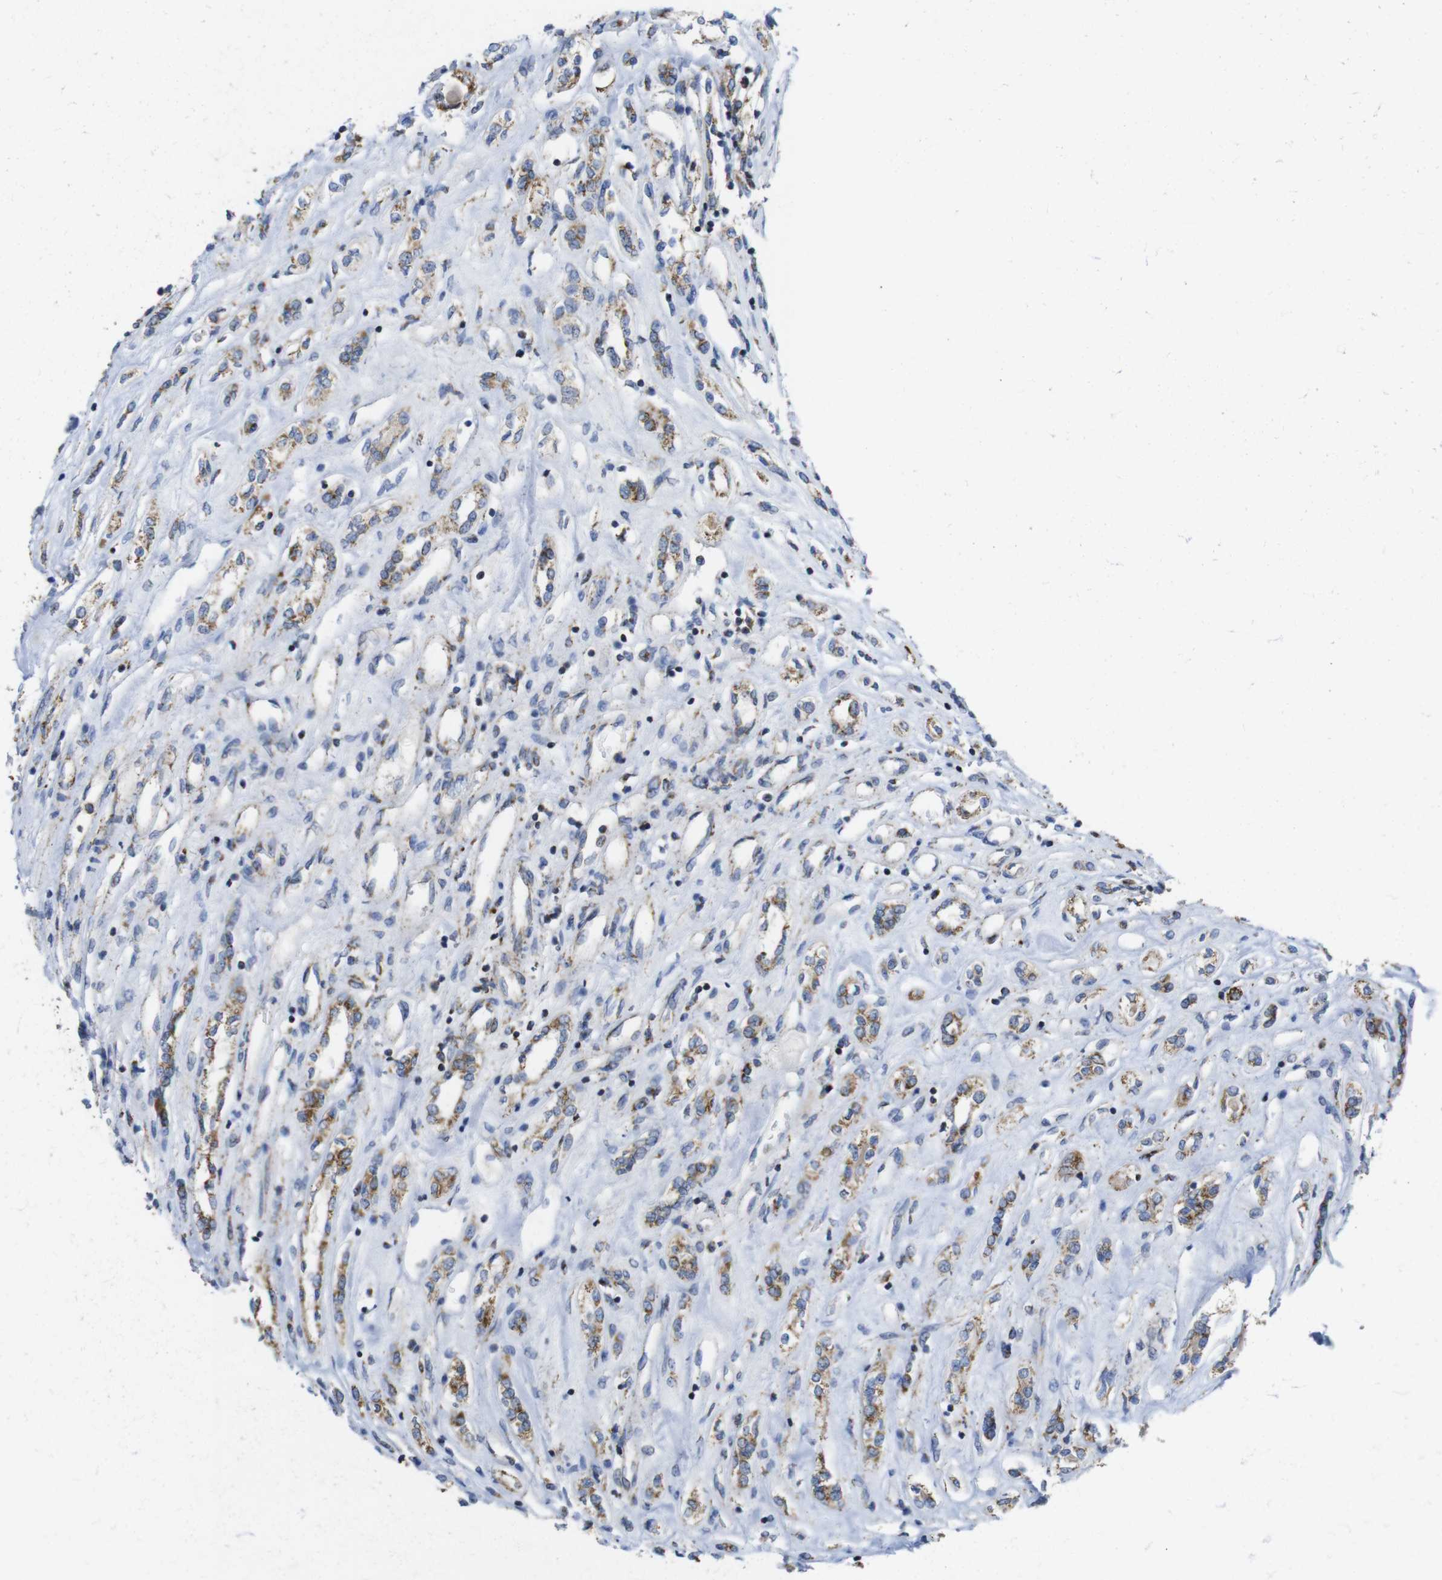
{"staining": {"intensity": "weak", "quantity": "25%-75%", "location": "cytoplasmic/membranous"}, "tissue": "renal cancer", "cell_type": "Tumor cells", "image_type": "cancer", "snomed": [{"axis": "morphology", "description": "Adenocarcinoma, NOS"}, {"axis": "topography", "description": "Kidney"}], "caption": "An IHC micrograph of neoplastic tissue is shown. Protein staining in brown highlights weak cytoplasmic/membranous positivity in renal adenocarcinoma within tumor cells.", "gene": "TMEM192", "patient": {"sex": "female", "age": 70}}